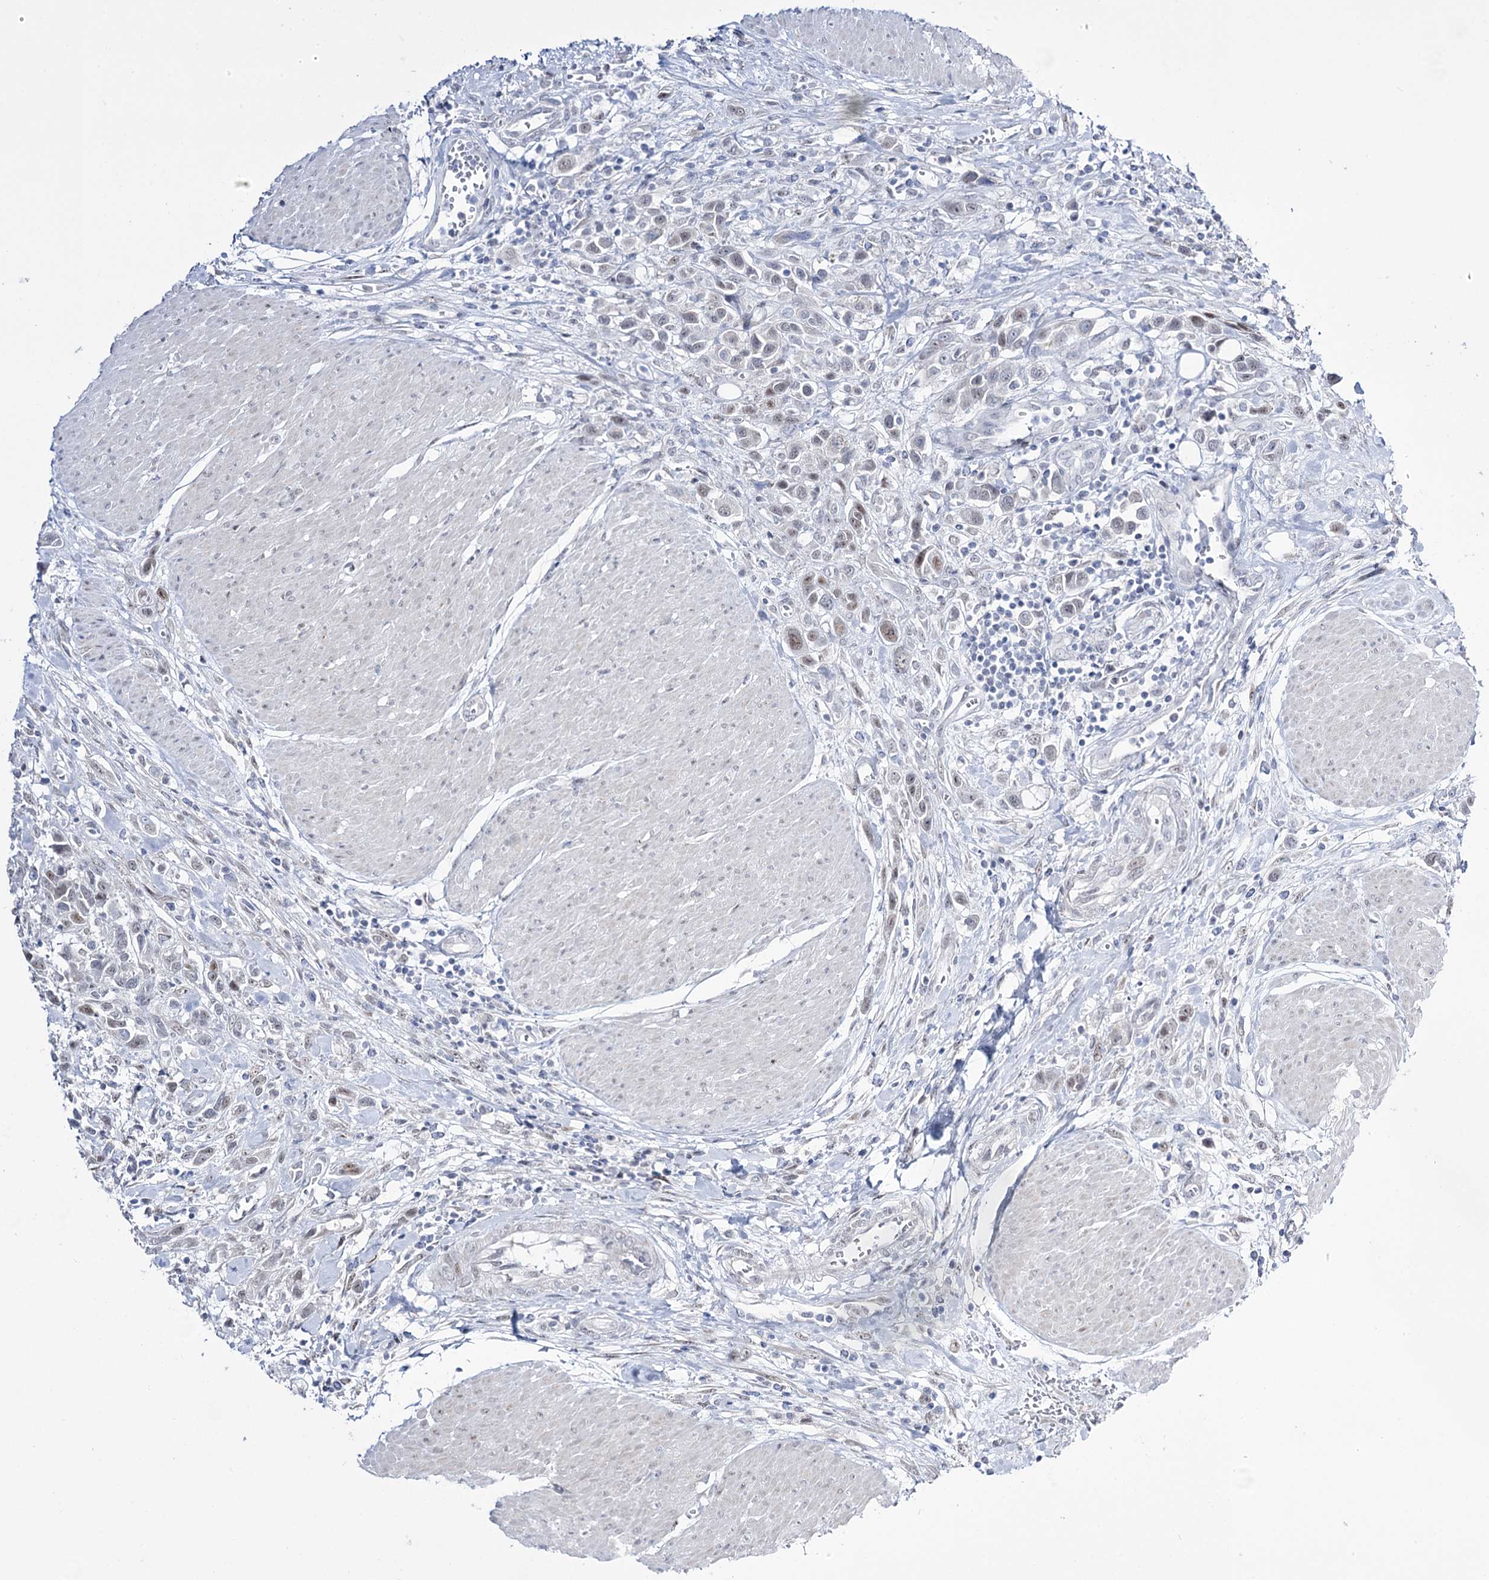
{"staining": {"intensity": "weak", "quantity": "<25%", "location": "nuclear"}, "tissue": "urothelial cancer", "cell_type": "Tumor cells", "image_type": "cancer", "snomed": [{"axis": "morphology", "description": "Urothelial carcinoma, High grade"}, {"axis": "topography", "description": "Urinary bladder"}], "caption": "IHC photomicrograph of neoplastic tissue: human urothelial cancer stained with DAB displays no significant protein staining in tumor cells. (DAB immunohistochemistry with hematoxylin counter stain).", "gene": "RBM15B", "patient": {"sex": "male", "age": 50}}